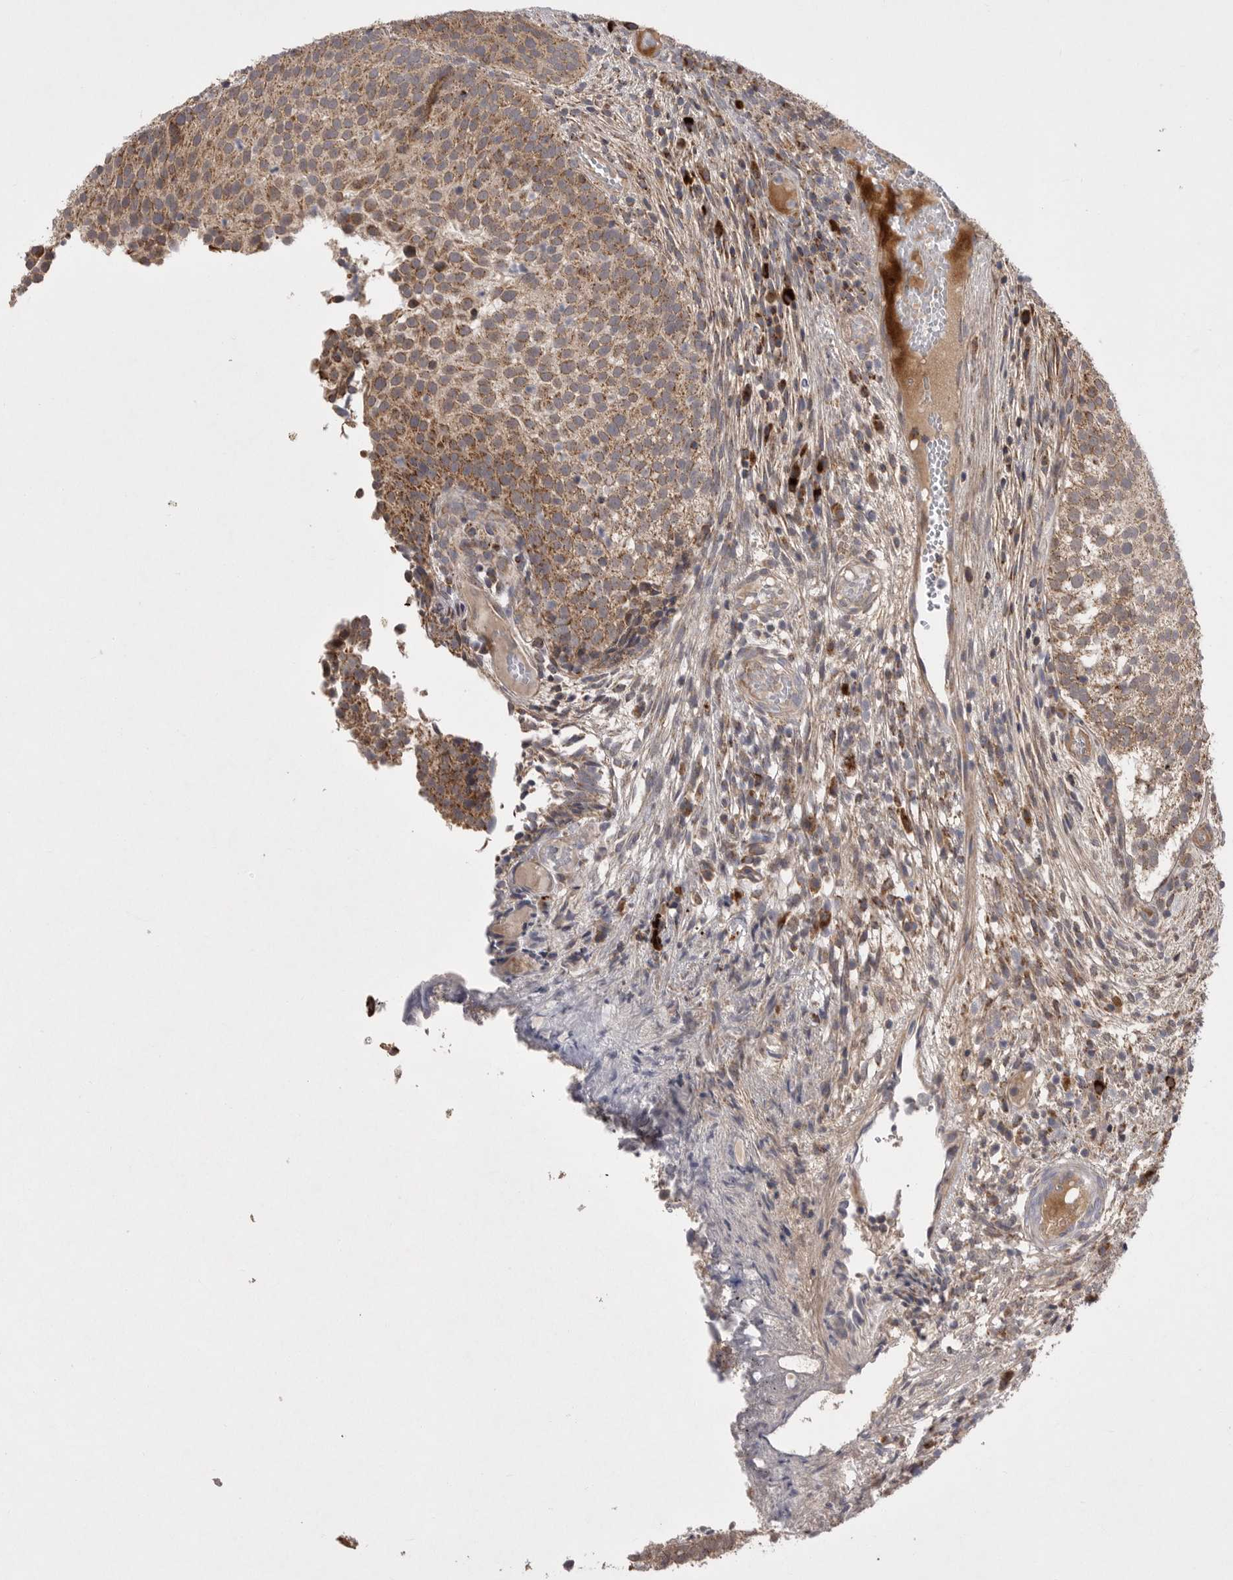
{"staining": {"intensity": "moderate", "quantity": ">75%", "location": "cytoplasmic/membranous"}, "tissue": "urothelial cancer", "cell_type": "Tumor cells", "image_type": "cancer", "snomed": [{"axis": "morphology", "description": "Urothelial carcinoma, Low grade"}, {"axis": "topography", "description": "Urinary bladder"}], "caption": "Protein staining exhibits moderate cytoplasmic/membranous staining in approximately >75% of tumor cells in urothelial cancer.", "gene": "KYAT3", "patient": {"sex": "male", "age": 86}}